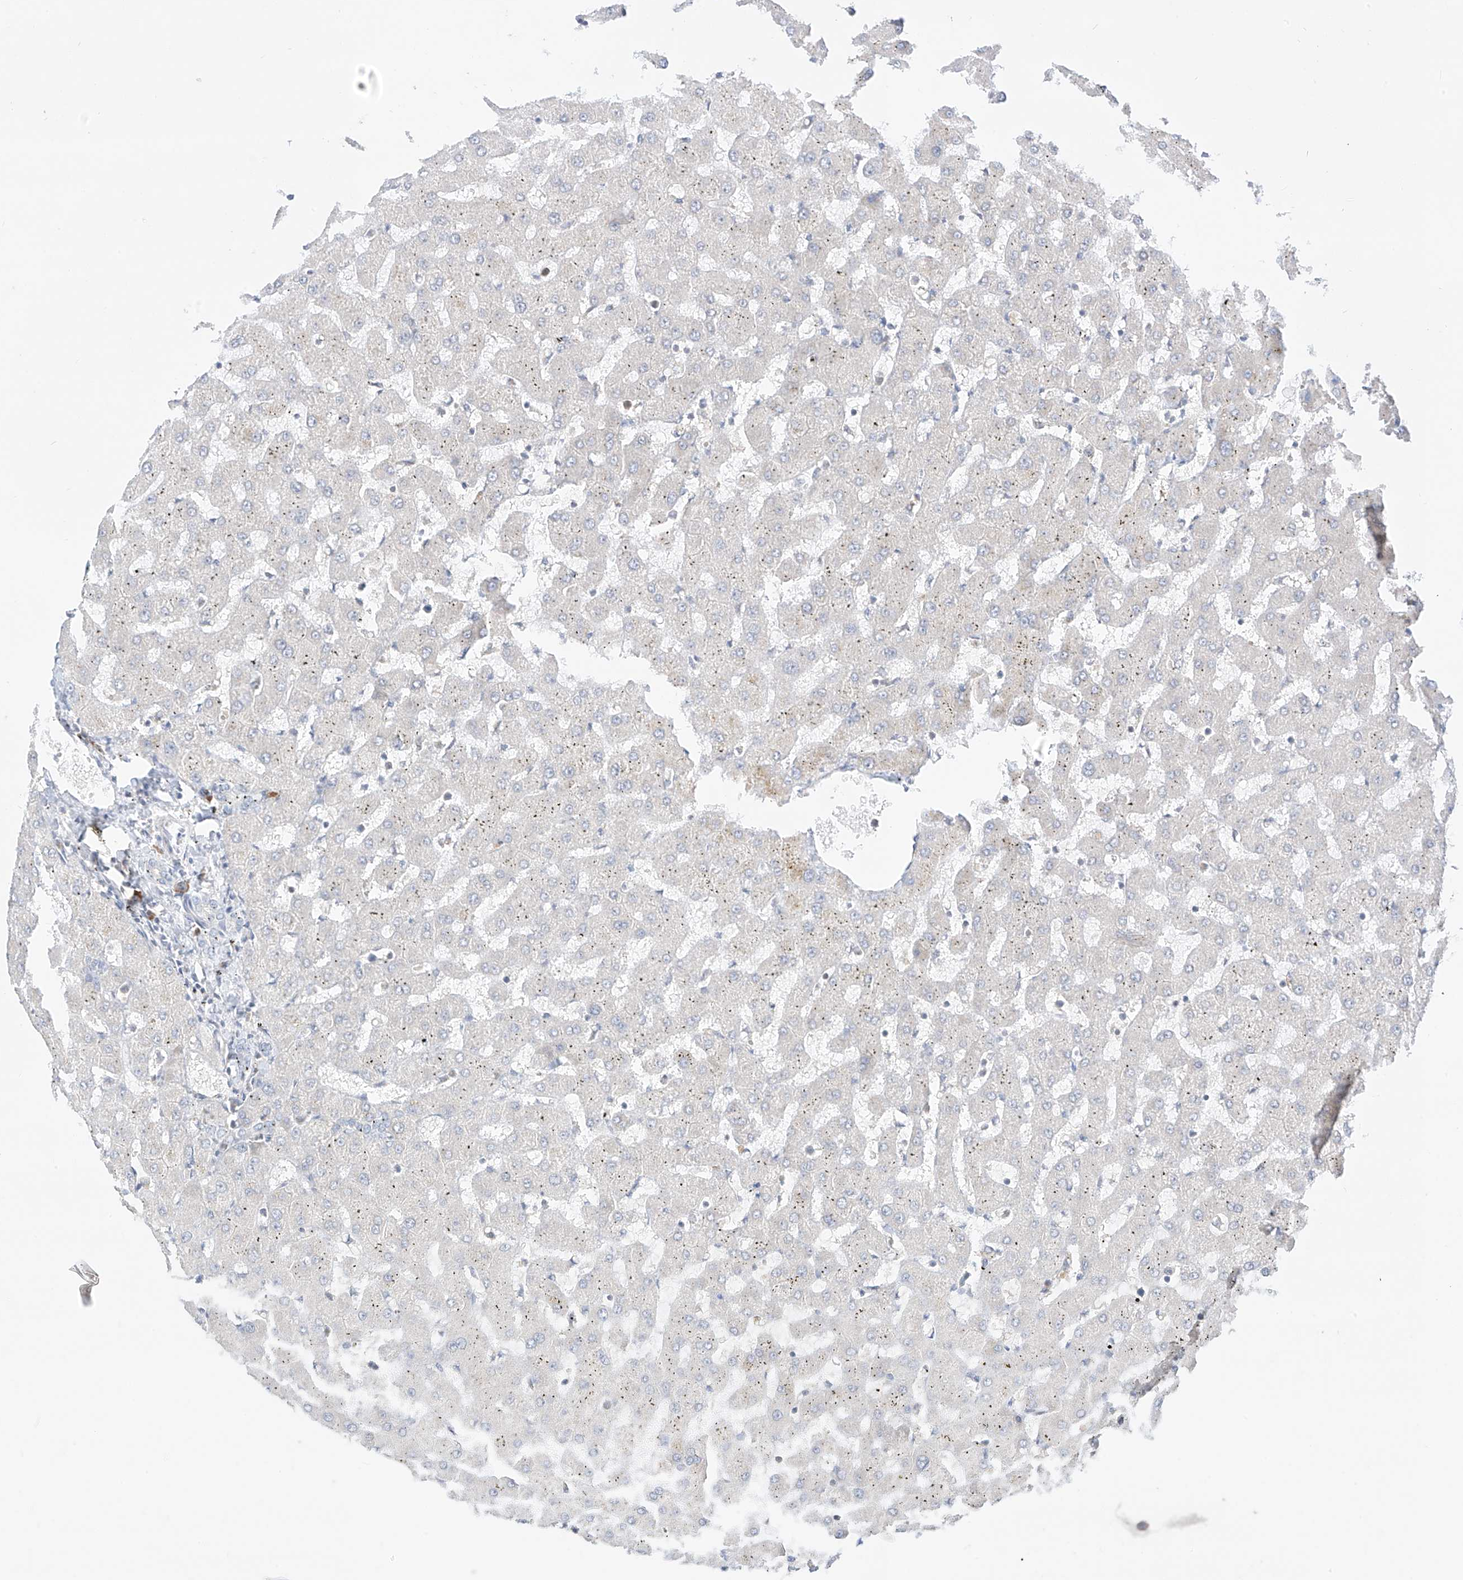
{"staining": {"intensity": "negative", "quantity": "none", "location": "none"}, "tissue": "liver", "cell_type": "Cholangiocytes", "image_type": "normal", "snomed": [{"axis": "morphology", "description": "Normal tissue, NOS"}, {"axis": "topography", "description": "Liver"}], "caption": "Unremarkable liver was stained to show a protein in brown. There is no significant staining in cholangiocytes. (DAB (3,3'-diaminobenzidine) immunohistochemistry (IHC) with hematoxylin counter stain).", "gene": "SYTL3", "patient": {"sex": "female", "age": 63}}